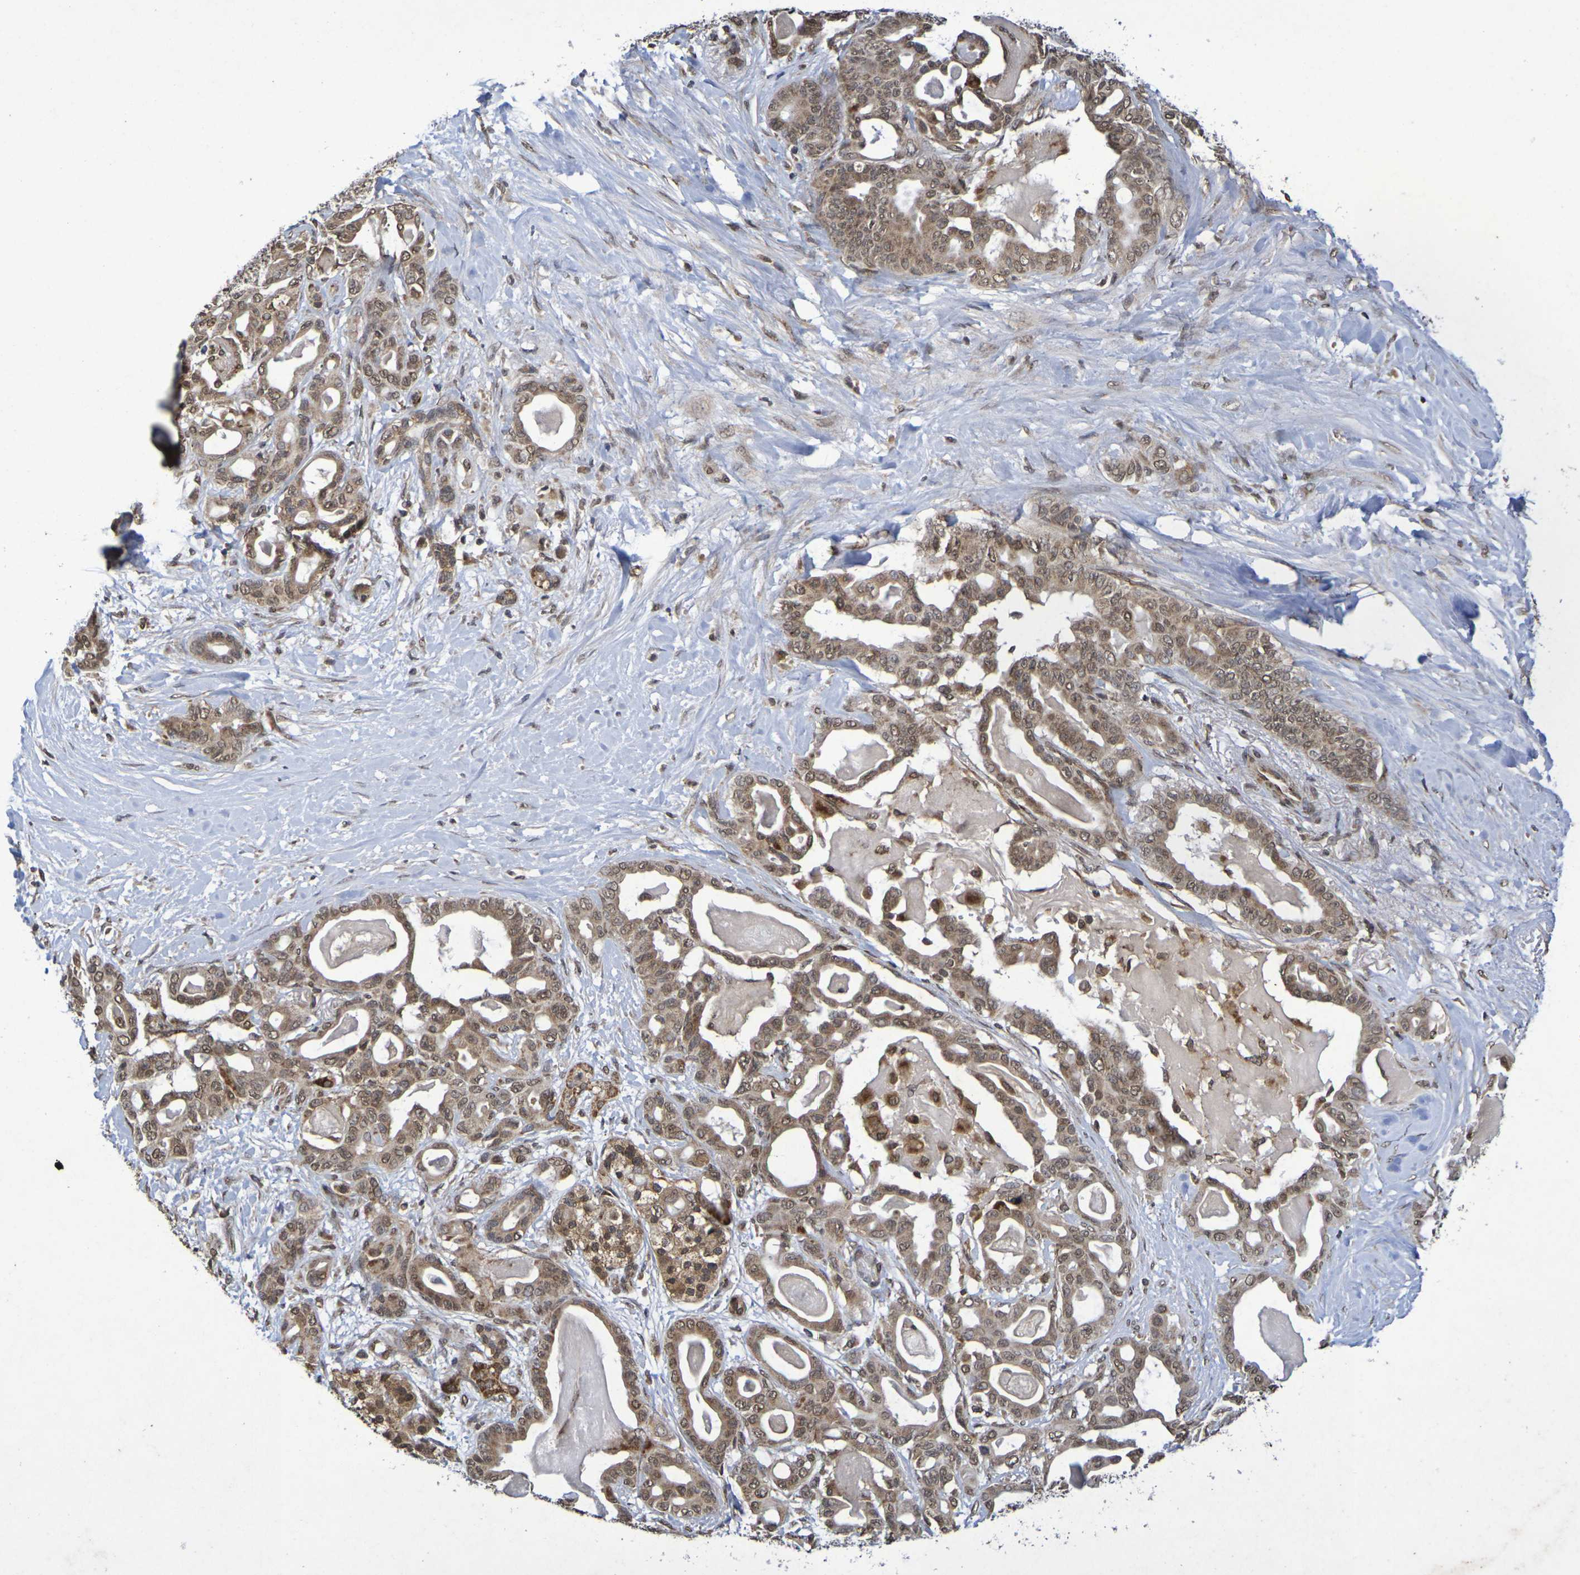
{"staining": {"intensity": "moderate", "quantity": ">75%", "location": "cytoplasmic/membranous,nuclear"}, "tissue": "pancreatic cancer", "cell_type": "Tumor cells", "image_type": "cancer", "snomed": [{"axis": "morphology", "description": "Adenocarcinoma, NOS"}, {"axis": "topography", "description": "Pancreas"}], "caption": "There is medium levels of moderate cytoplasmic/membranous and nuclear positivity in tumor cells of pancreatic cancer, as demonstrated by immunohistochemical staining (brown color).", "gene": "GUCY1A2", "patient": {"sex": "male", "age": 63}}